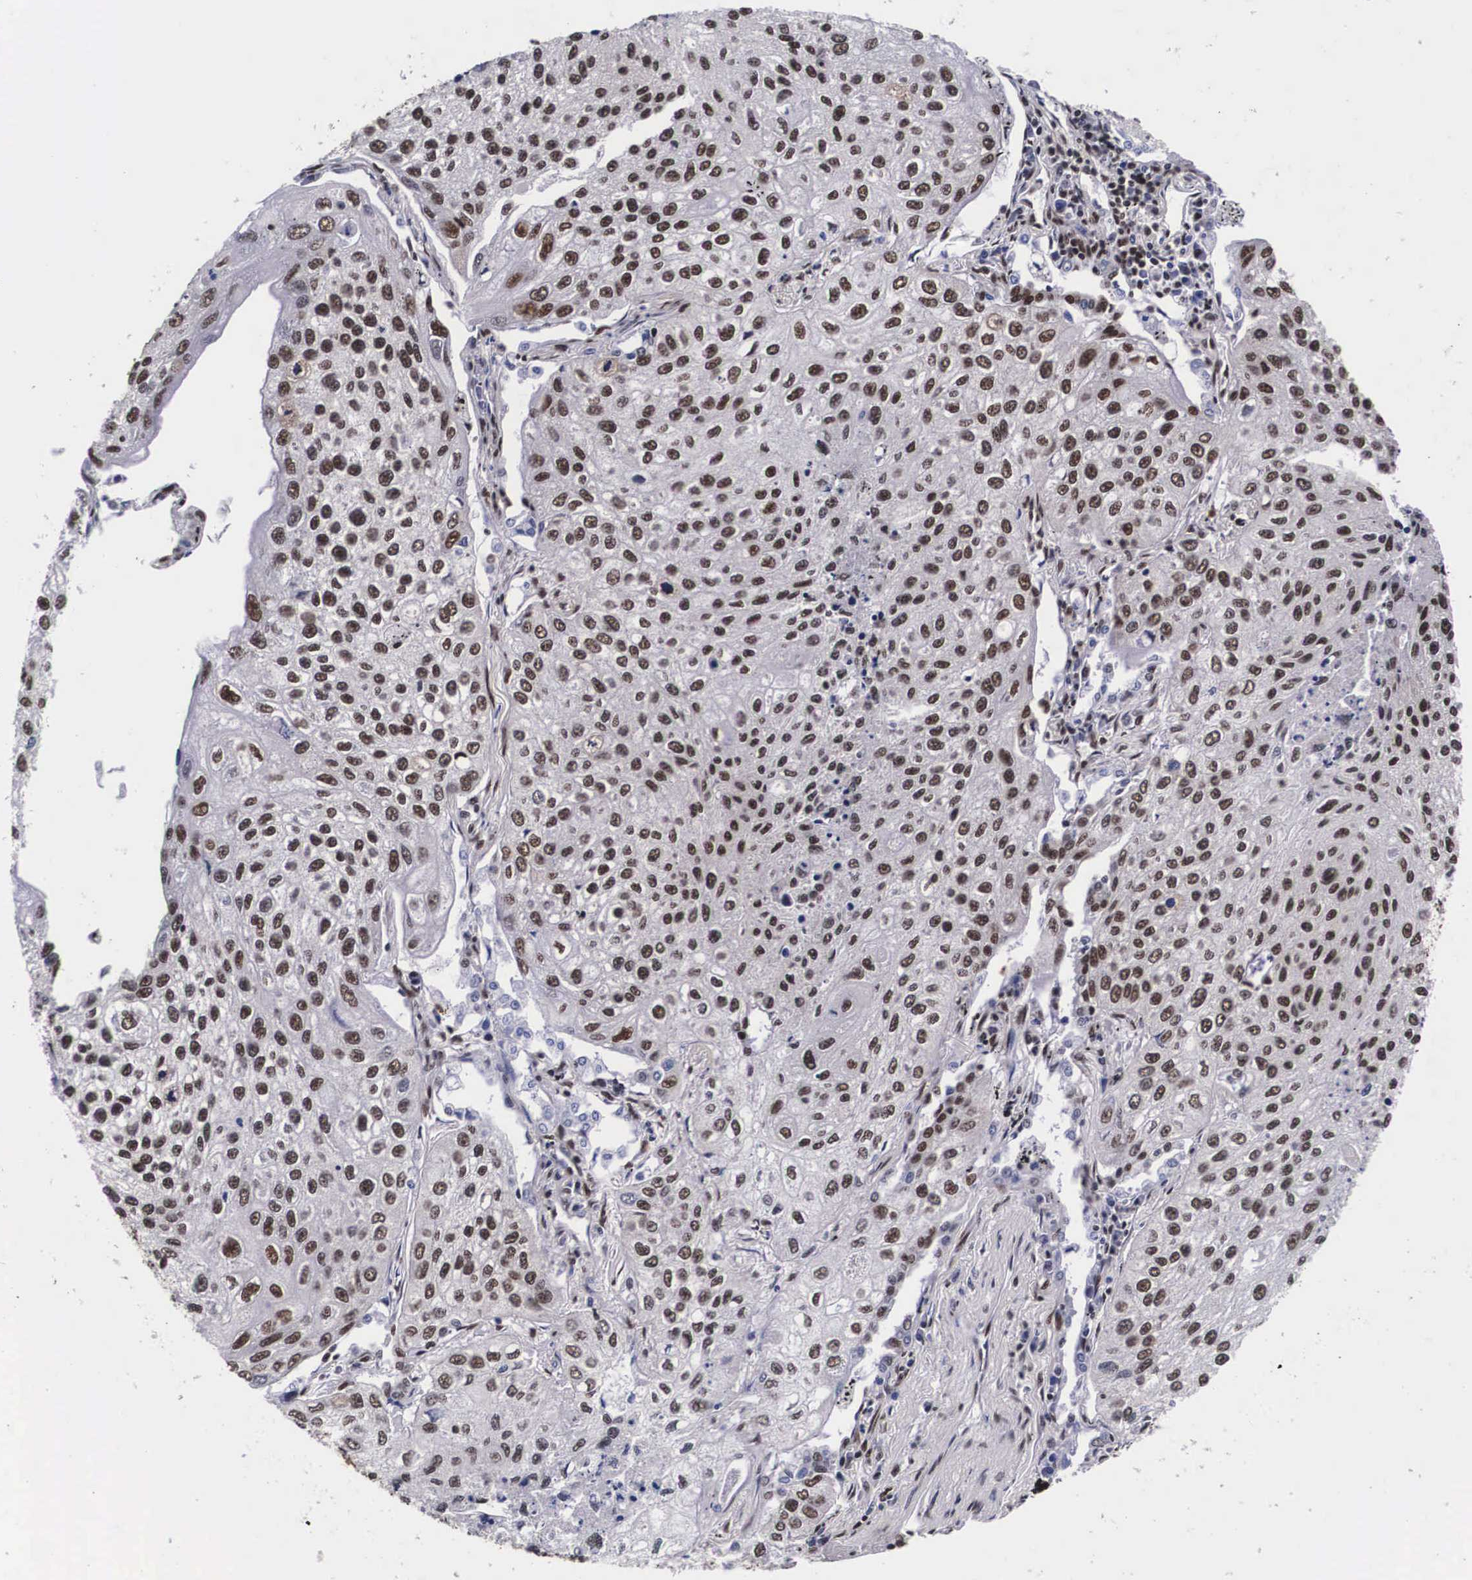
{"staining": {"intensity": "moderate", "quantity": ">75%", "location": "nuclear"}, "tissue": "lung cancer", "cell_type": "Tumor cells", "image_type": "cancer", "snomed": [{"axis": "morphology", "description": "Squamous cell carcinoma, NOS"}, {"axis": "topography", "description": "Lung"}], "caption": "Squamous cell carcinoma (lung) was stained to show a protein in brown. There is medium levels of moderate nuclear positivity in about >75% of tumor cells.", "gene": "PABPN1", "patient": {"sex": "male", "age": 75}}